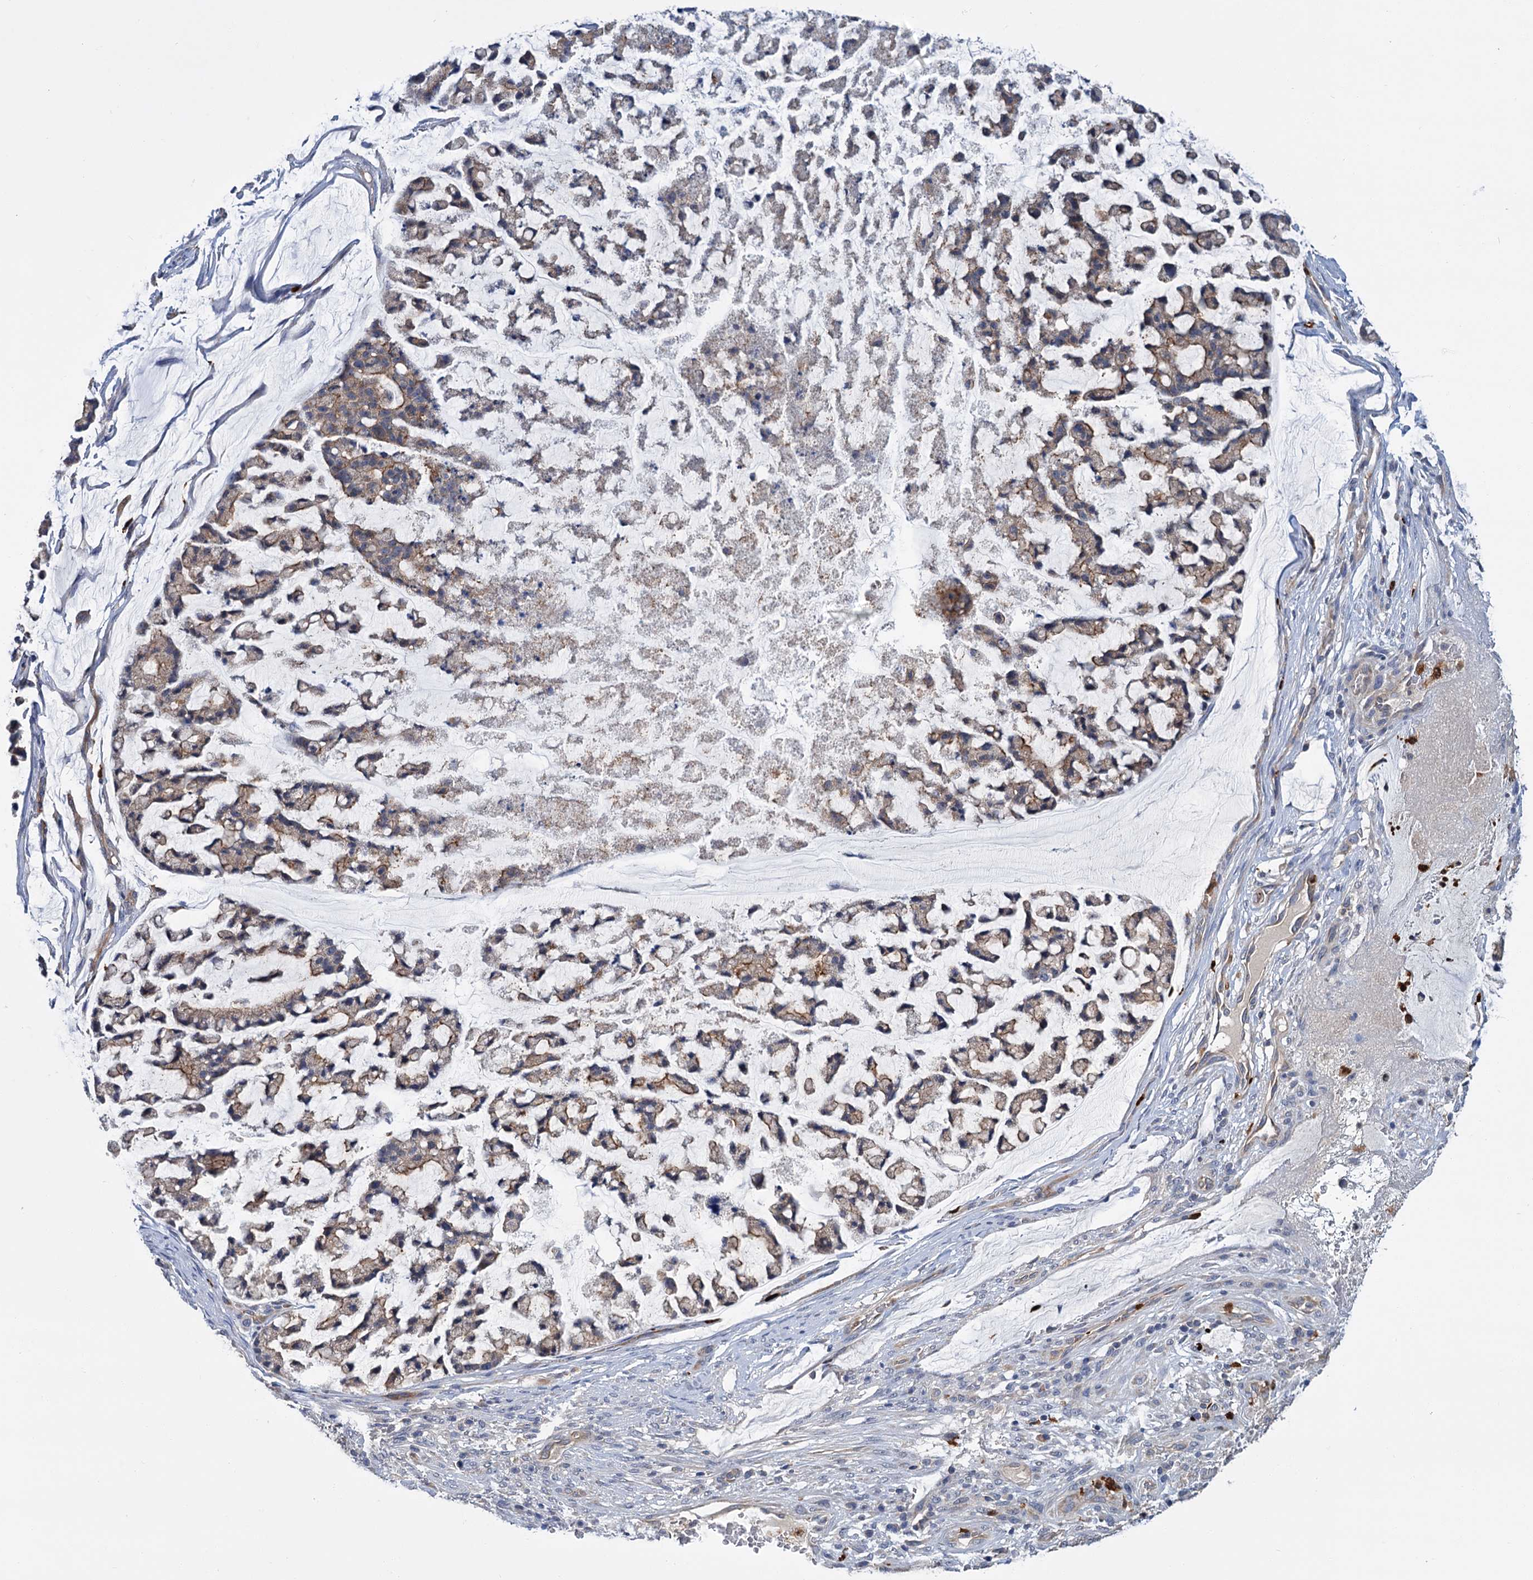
{"staining": {"intensity": "weak", "quantity": "<25%", "location": "cytoplasmic/membranous"}, "tissue": "stomach cancer", "cell_type": "Tumor cells", "image_type": "cancer", "snomed": [{"axis": "morphology", "description": "Adenocarcinoma, NOS"}, {"axis": "topography", "description": "Stomach, lower"}], "caption": "There is no significant positivity in tumor cells of adenocarcinoma (stomach). (IHC, brightfield microscopy, high magnification).", "gene": "DYNC2H1", "patient": {"sex": "male", "age": 67}}